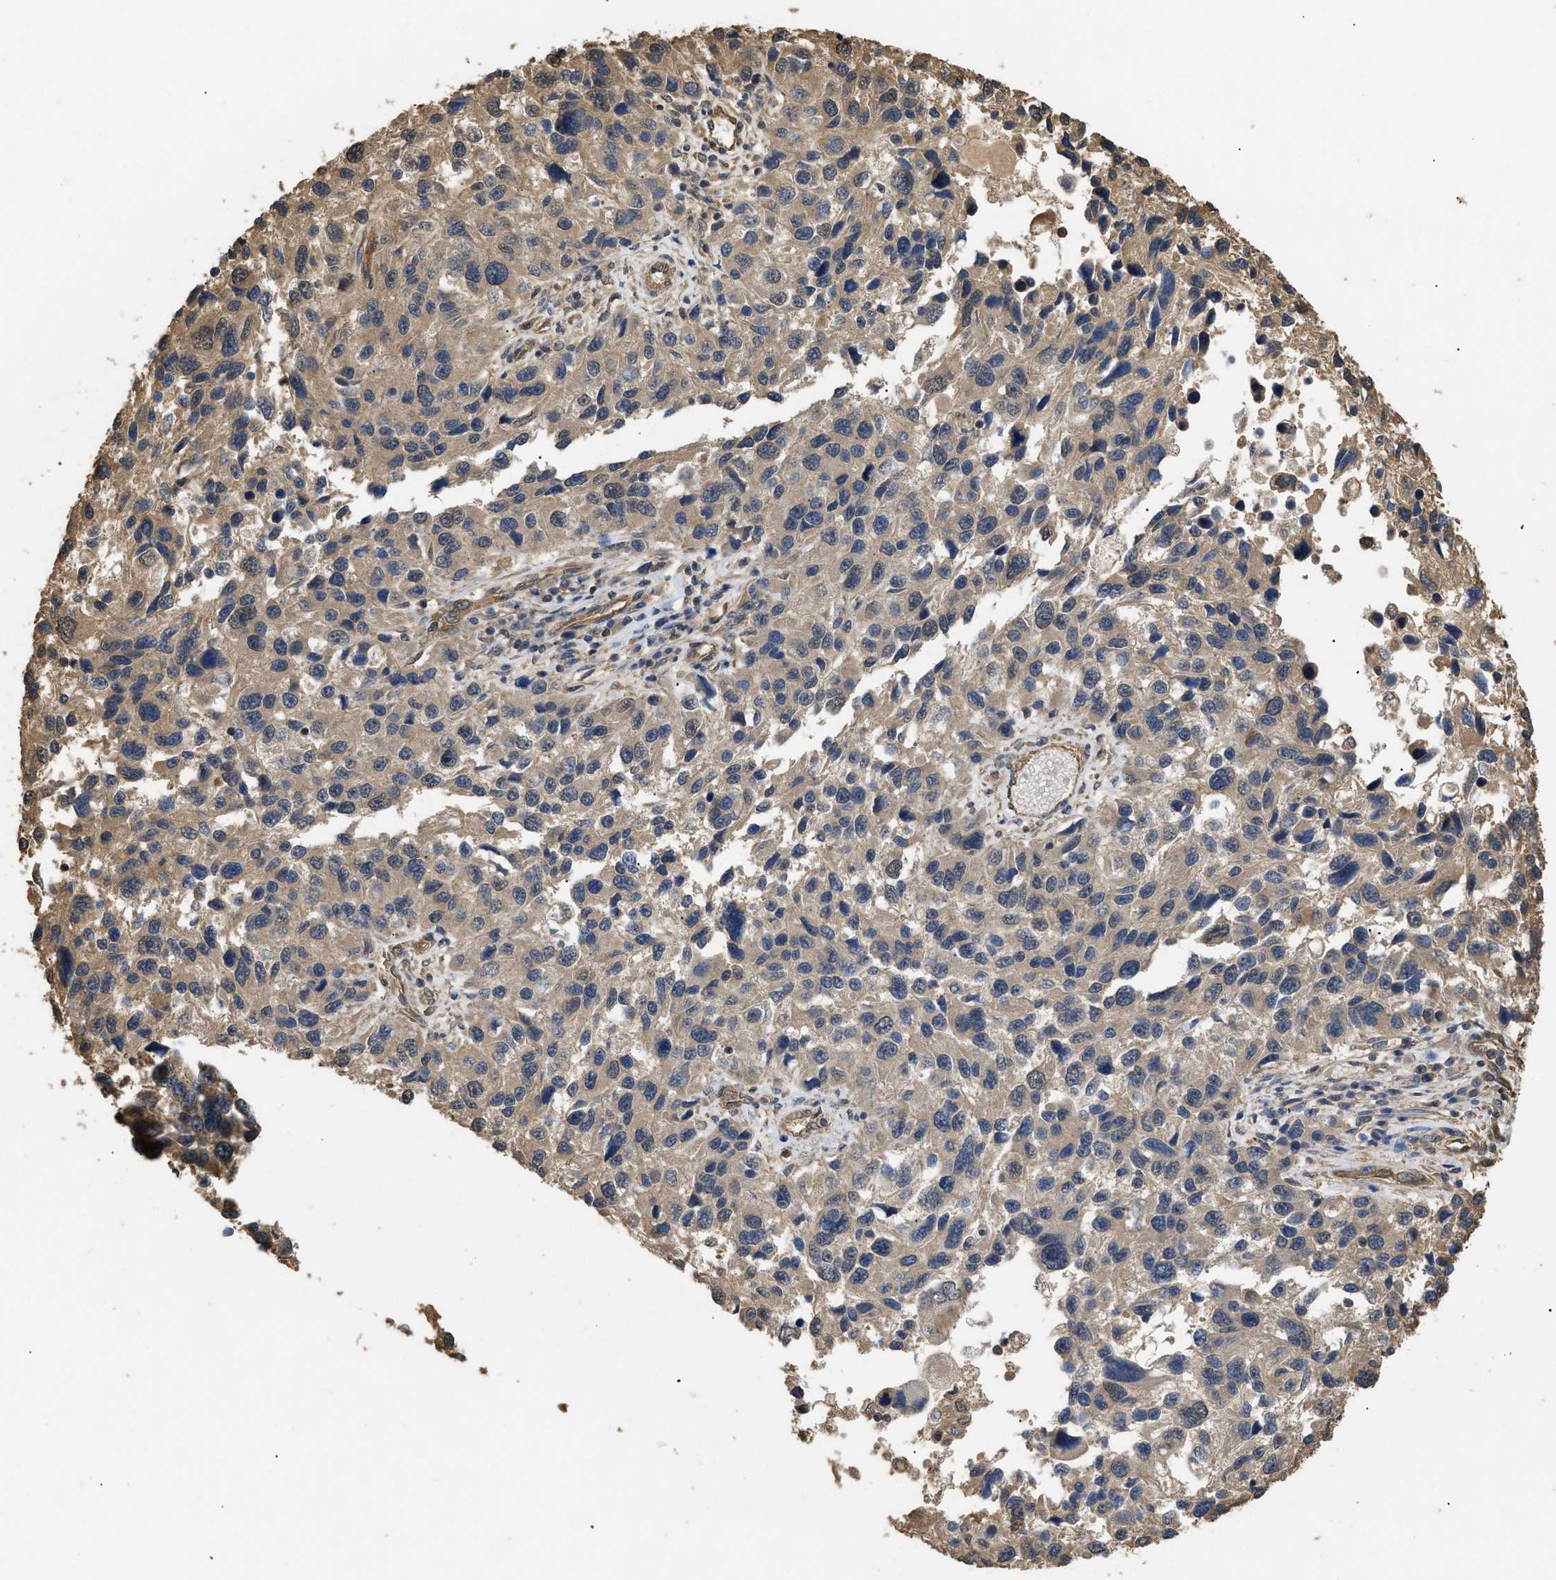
{"staining": {"intensity": "weak", "quantity": ">75%", "location": "cytoplasmic/membranous"}, "tissue": "melanoma", "cell_type": "Tumor cells", "image_type": "cancer", "snomed": [{"axis": "morphology", "description": "Malignant melanoma, NOS"}, {"axis": "topography", "description": "Skin"}], "caption": "DAB (3,3'-diaminobenzidine) immunohistochemical staining of human malignant melanoma exhibits weak cytoplasmic/membranous protein staining in approximately >75% of tumor cells.", "gene": "CALM1", "patient": {"sex": "male", "age": 53}}